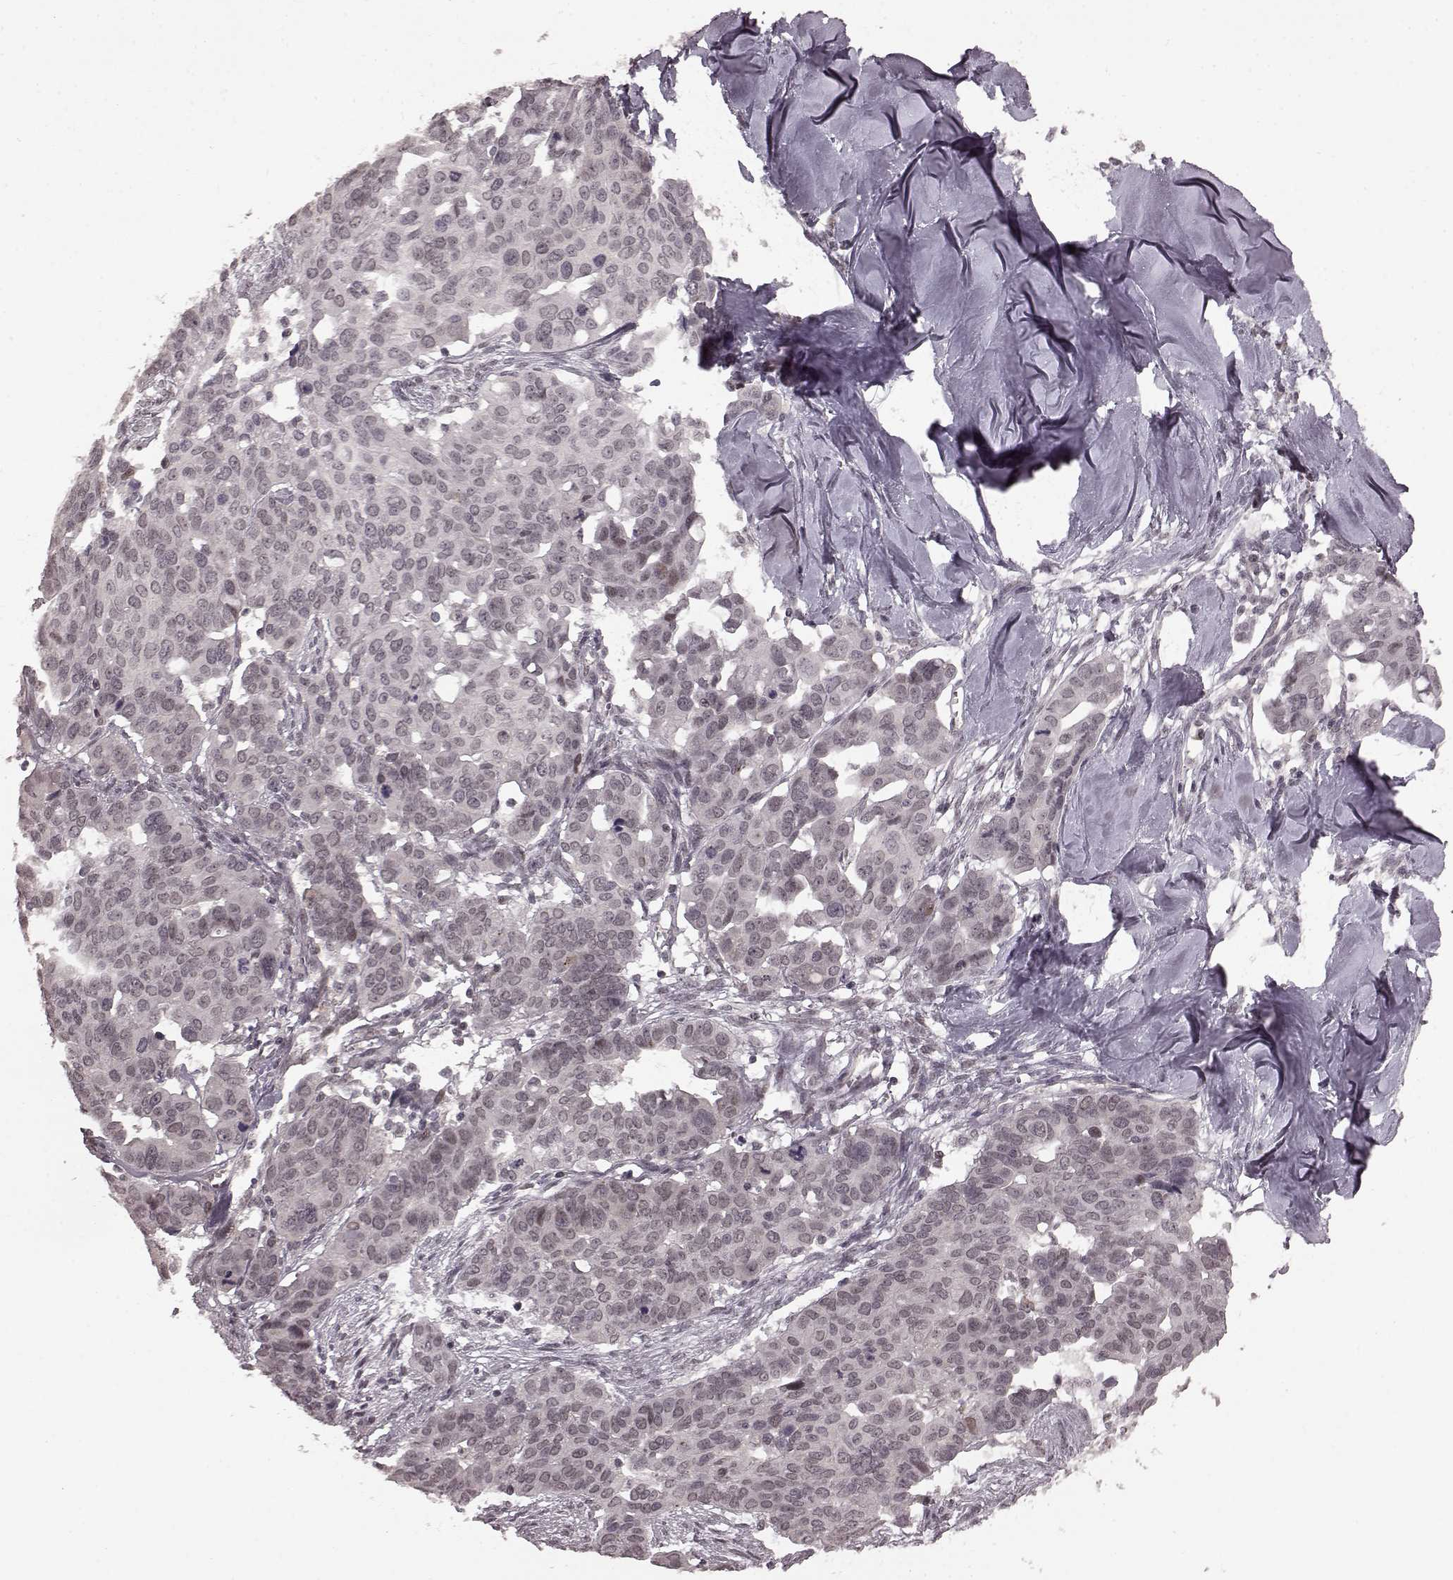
{"staining": {"intensity": "negative", "quantity": "none", "location": "none"}, "tissue": "ovarian cancer", "cell_type": "Tumor cells", "image_type": "cancer", "snomed": [{"axis": "morphology", "description": "Carcinoma, endometroid"}, {"axis": "topography", "description": "Ovary"}], "caption": "An image of human ovarian cancer (endometroid carcinoma) is negative for staining in tumor cells.", "gene": "PLCB4", "patient": {"sex": "female", "age": 78}}